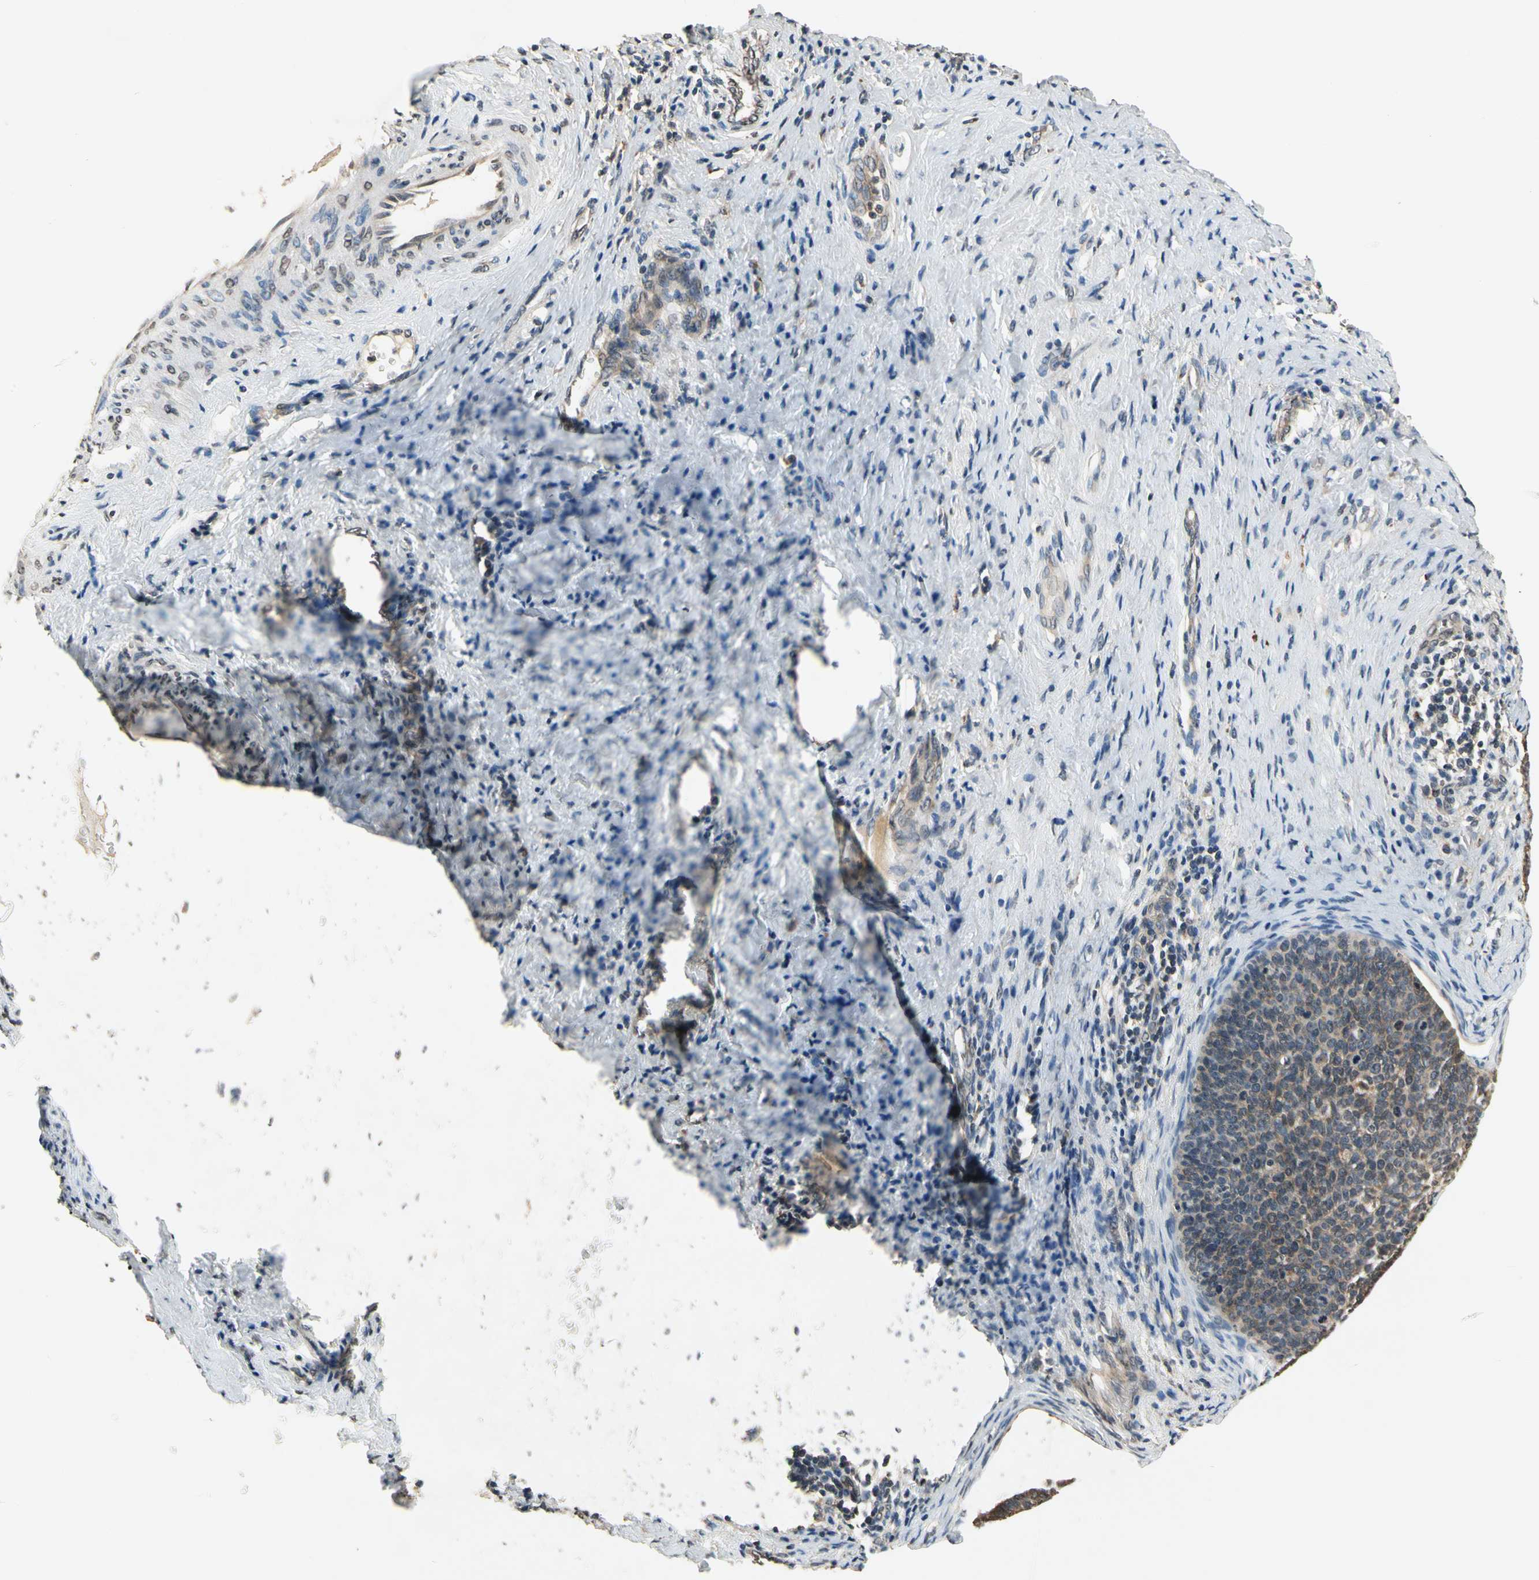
{"staining": {"intensity": "weak", "quantity": ">75%", "location": "cytoplasmic/membranous"}, "tissue": "cervical cancer", "cell_type": "Tumor cells", "image_type": "cancer", "snomed": [{"axis": "morphology", "description": "Squamous cell carcinoma, NOS"}, {"axis": "topography", "description": "Cervix"}], "caption": "Tumor cells demonstrate weak cytoplasmic/membranous expression in approximately >75% of cells in cervical cancer (squamous cell carcinoma). (Brightfield microscopy of DAB IHC at high magnification).", "gene": "GCLC", "patient": {"sex": "female", "age": 33}}